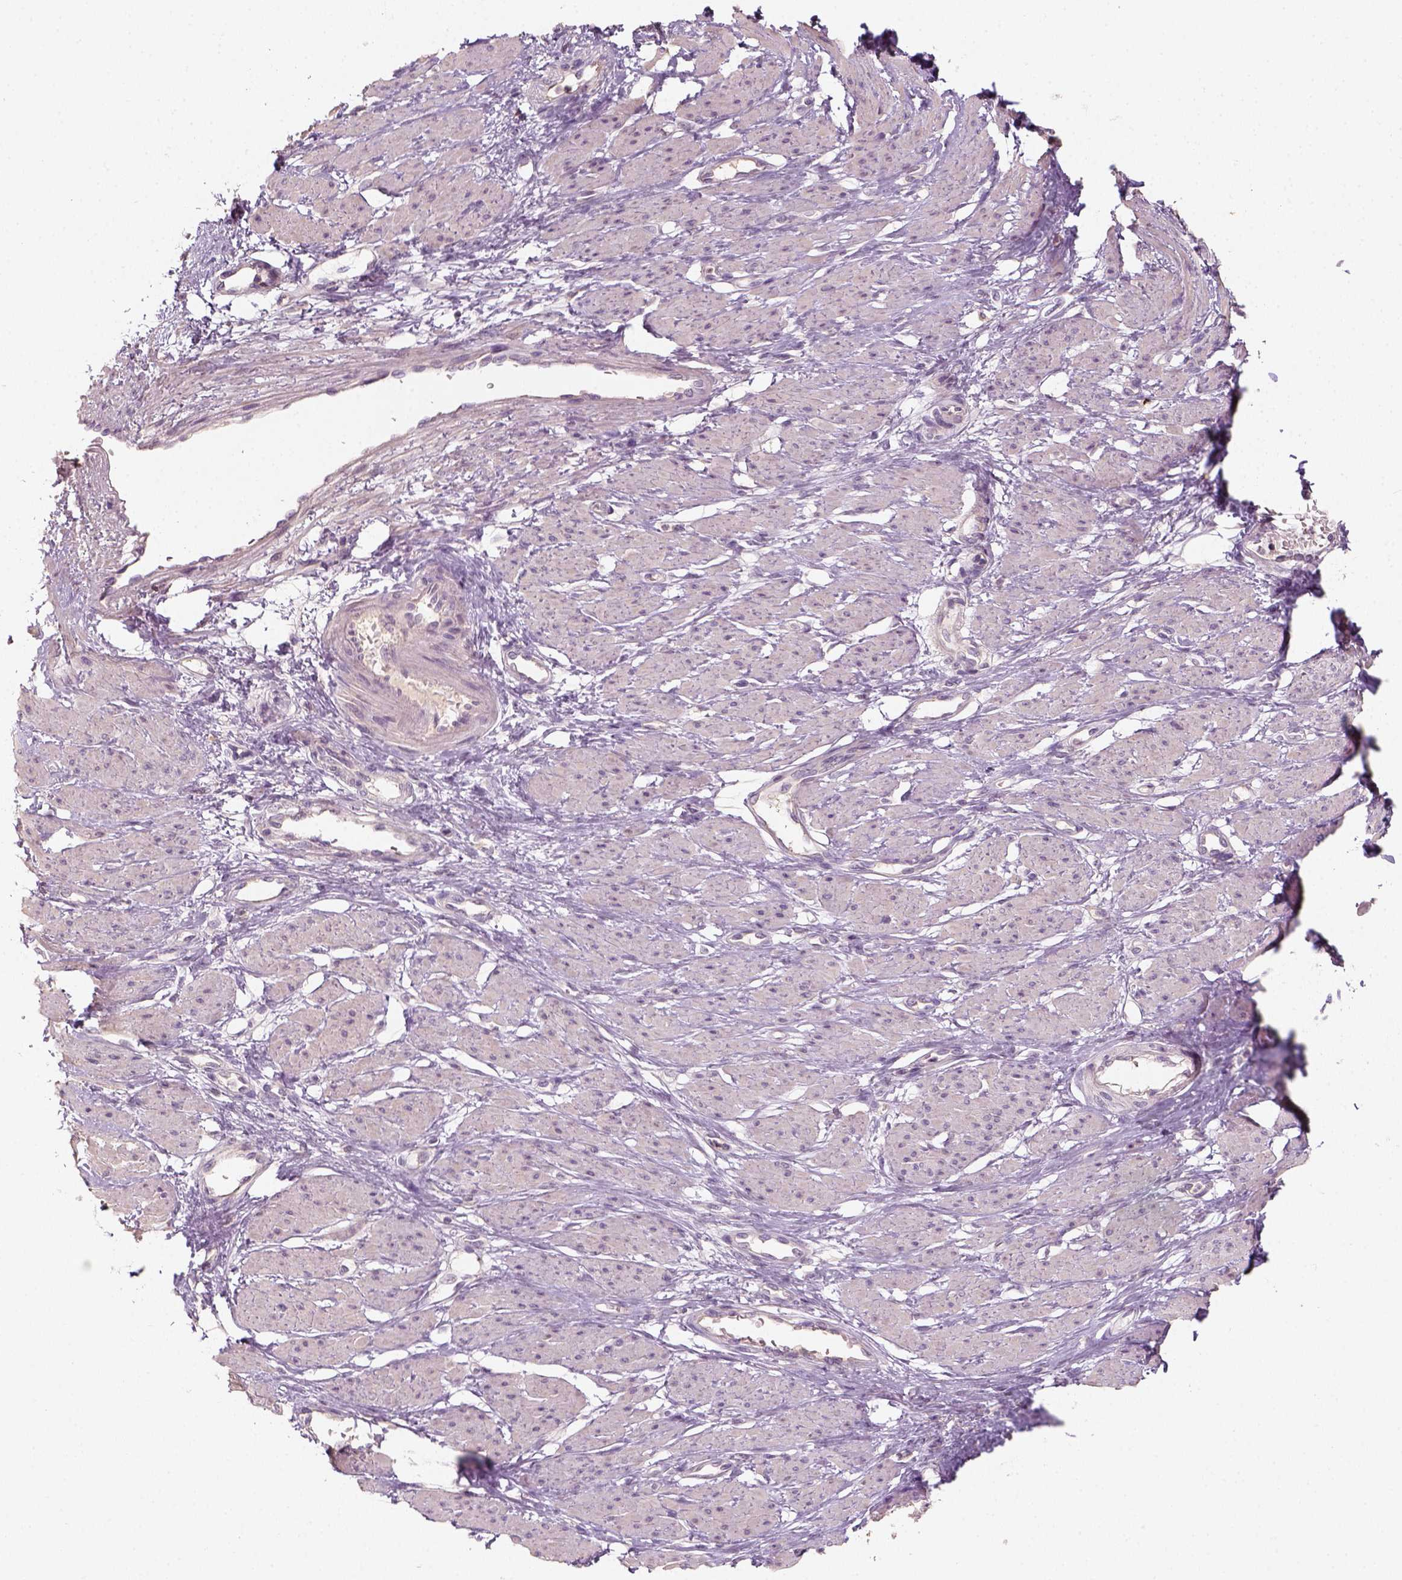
{"staining": {"intensity": "negative", "quantity": "none", "location": "none"}, "tissue": "smooth muscle", "cell_type": "Smooth muscle cells", "image_type": "normal", "snomed": [{"axis": "morphology", "description": "Normal tissue, NOS"}, {"axis": "topography", "description": "Smooth muscle"}, {"axis": "topography", "description": "Uterus"}], "caption": "Immunohistochemistry micrograph of benign smooth muscle: smooth muscle stained with DAB (3,3'-diaminobenzidine) exhibits no significant protein expression in smooth muscle cells.", "gene": "AQP9", "patient": {"sex": "female", "age": 39}}